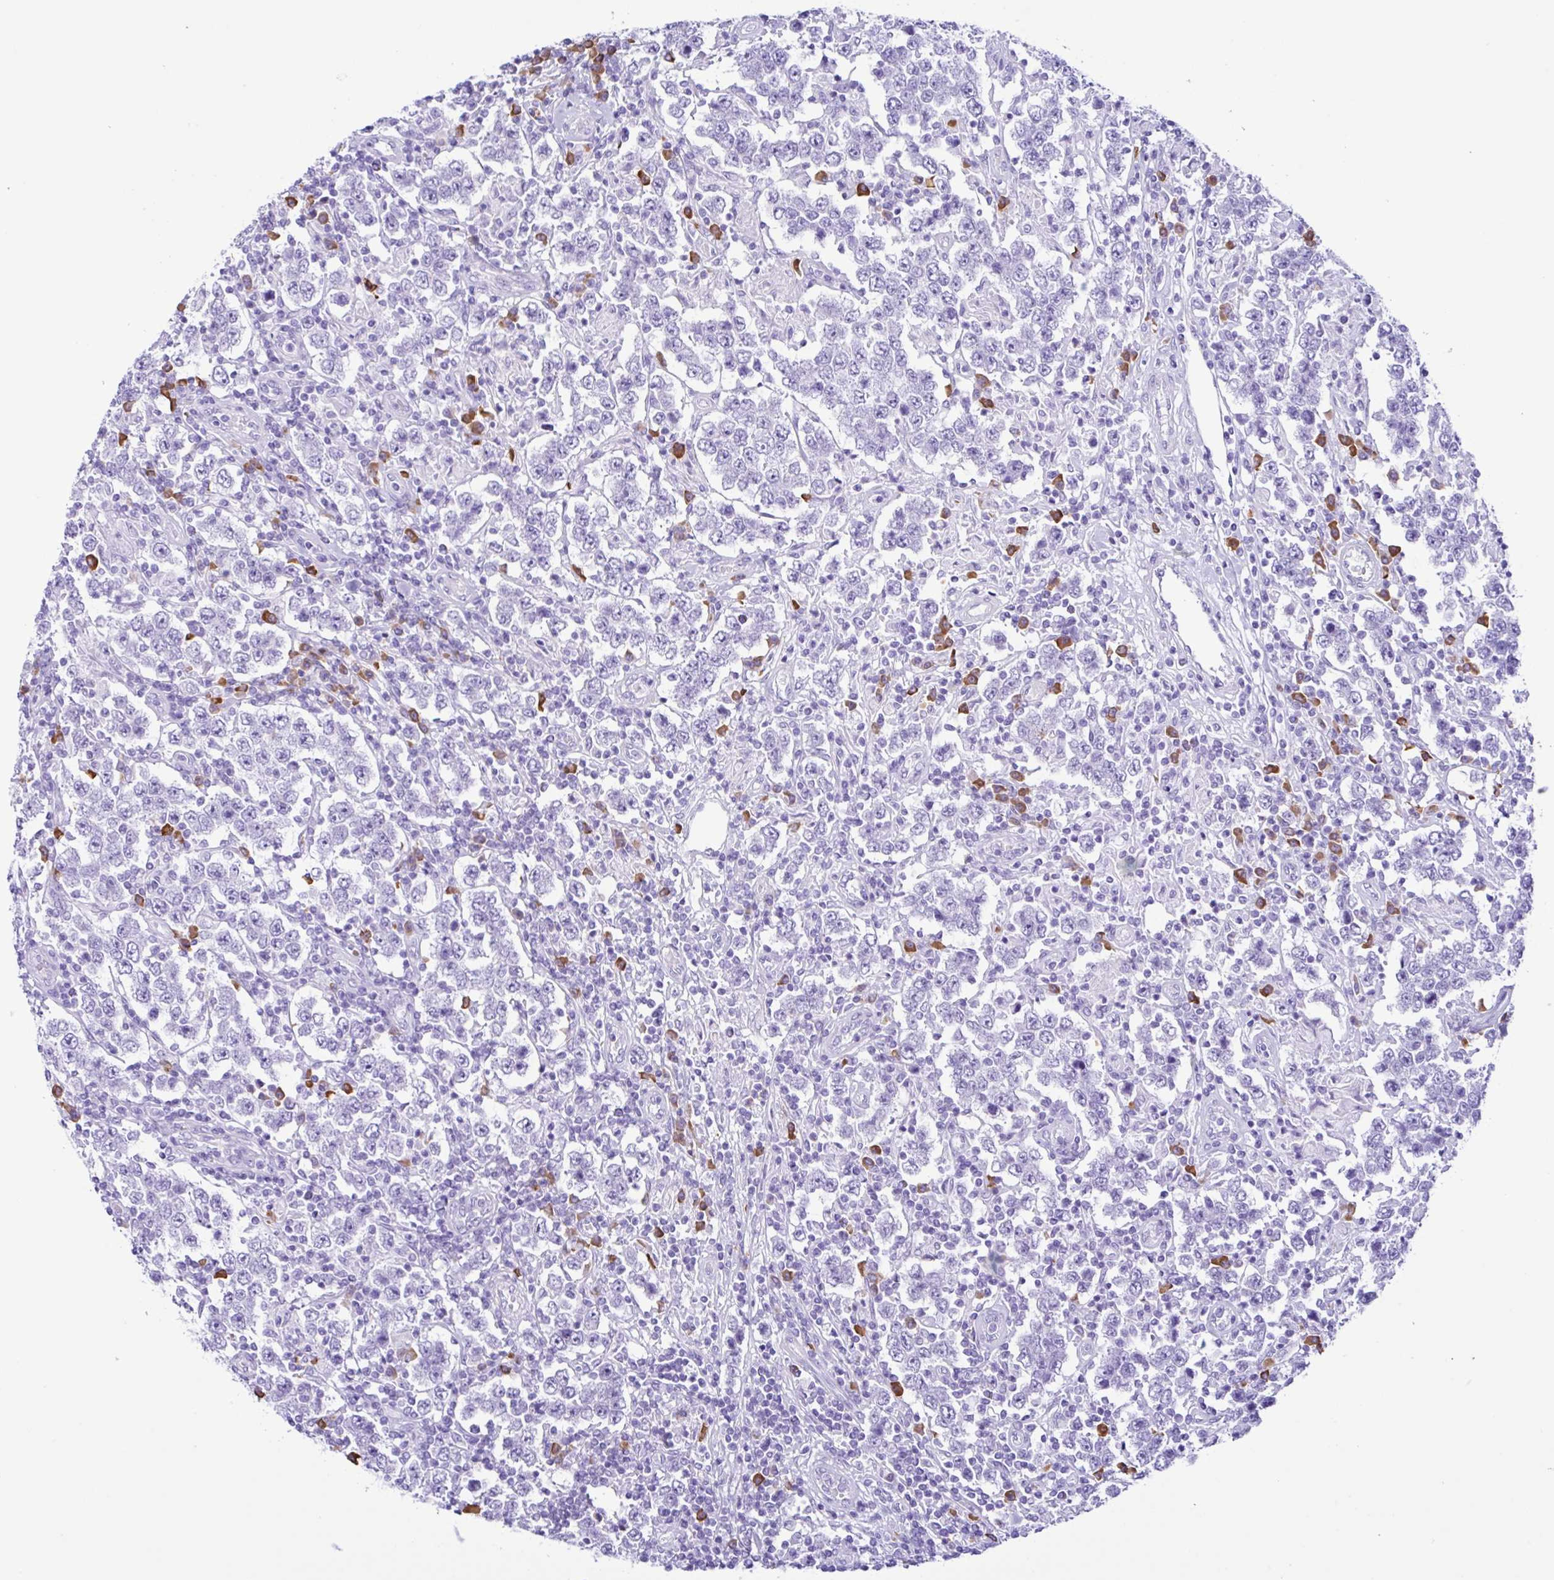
{"staining": {"intensity": "negative", "quantity": "none", "location": "none"}, "tissue": "testis cancer", "cell_type": "Tumor cells", "image_type": "cancer", "snomed": [{"axis": "morphology", "description": "Normal tissue, NOS"}, {"axis": "morphology", "description": "Urothelial carcinoma, High grade"}, {"axis": "morphology", "description": "Seminoma, NOS"}, {"axis": "morphology", "description": "Carcinoma, Embryonal, NOS"}, {"axis": "topography", "description": "Urinary bladder"}, {"axis": "topography", "description": "Testis"}], "caption": "The image reveals no significant positivity in tumor cells of testis cancer (embryonal carcinoma).", "gene": "PIGF", "patient": {"sex": "male", "age": 41}}